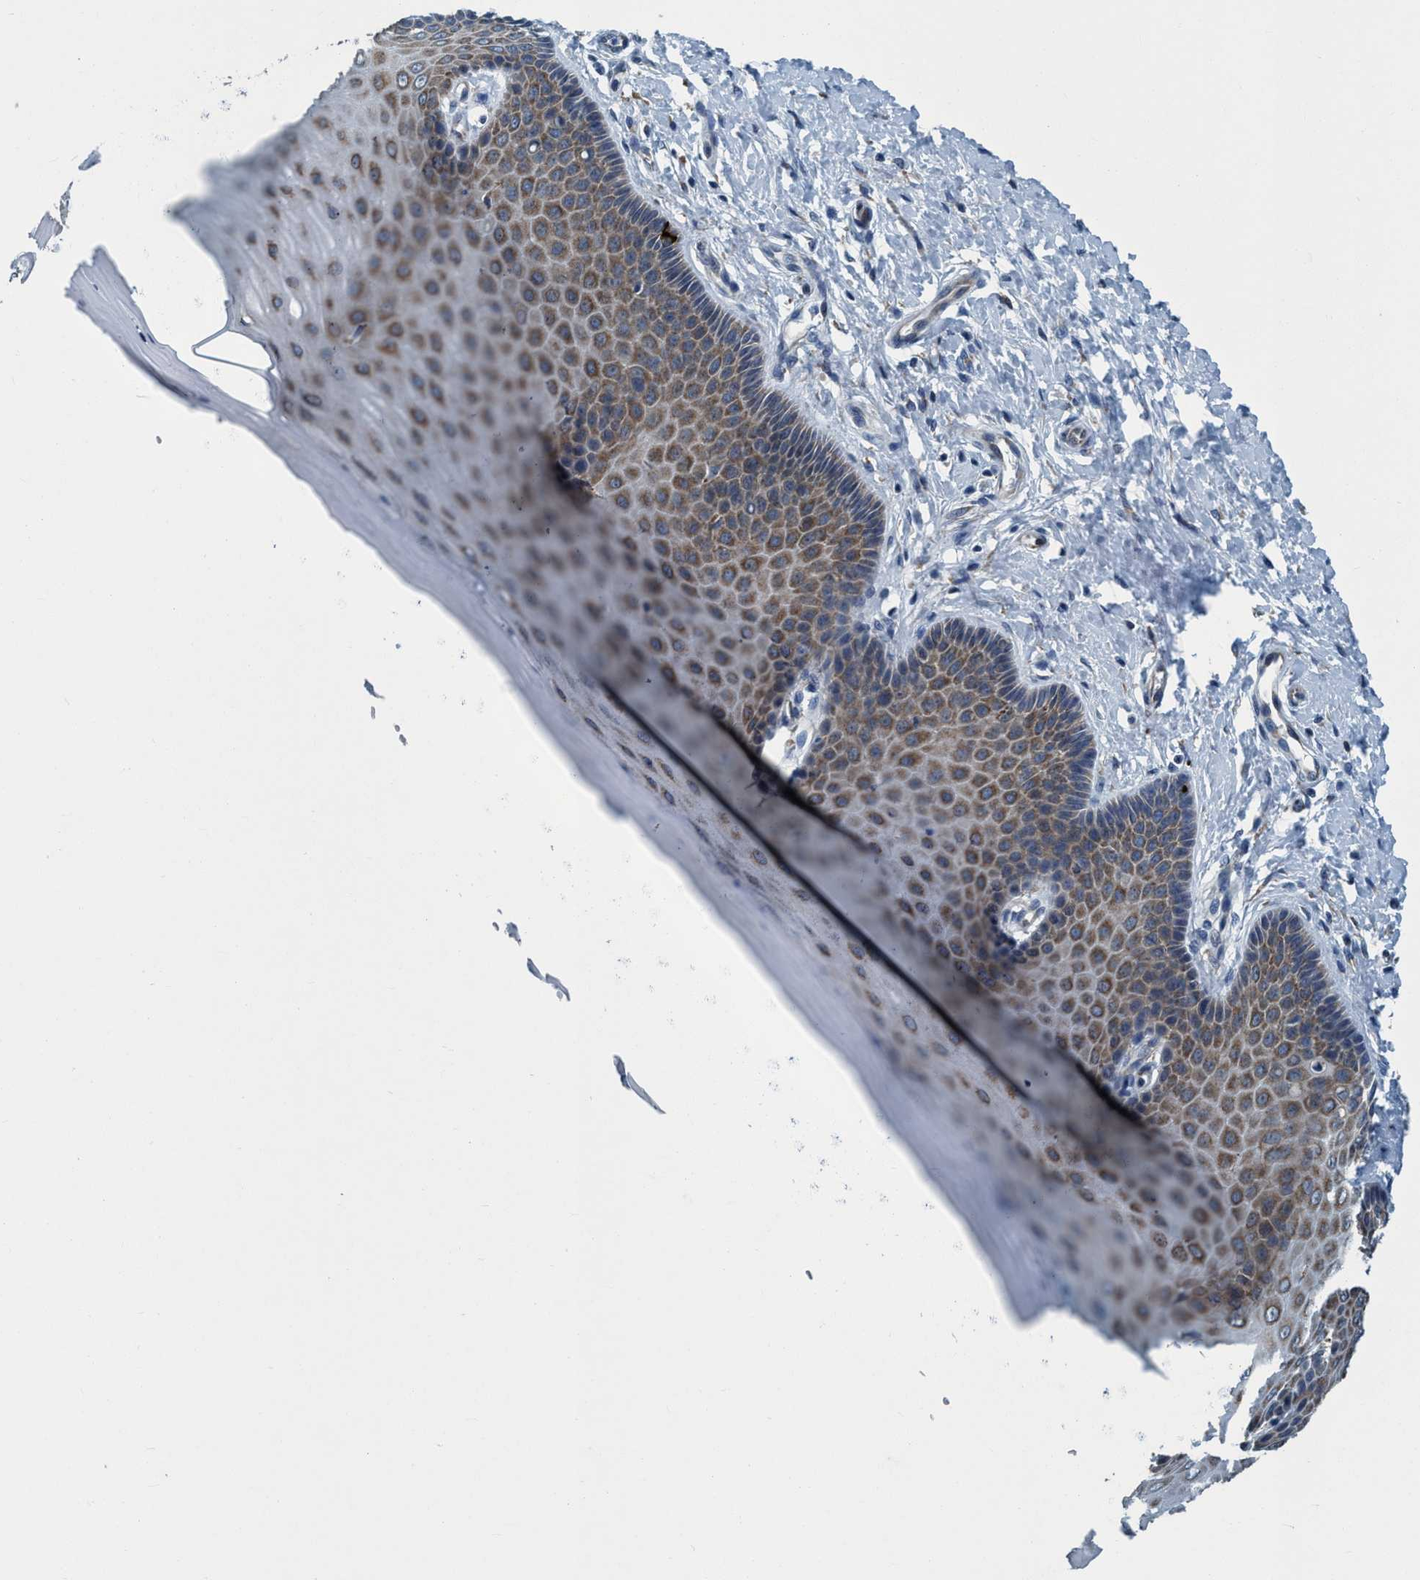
{"staining": {"intensity": "weak", "quantity": "<25%", "location": "cytoplasmic/membranous"}, "tissue": "cervix", "cell_type": "Glandular cells", "image_type": "normal", "snomed": [{"axis": "morphology", "description": "Normal tissue, NOS"}, {"axis": "topography", "description": "Cervix"}], "caption": "Glandular cells show no significant protein expression in normal cervix. (Brightfield microscopy of DAB immunohistochemistry at high magnification).", "gene": "ARMC9", "patient": {"sex": "female", "age": 55}}